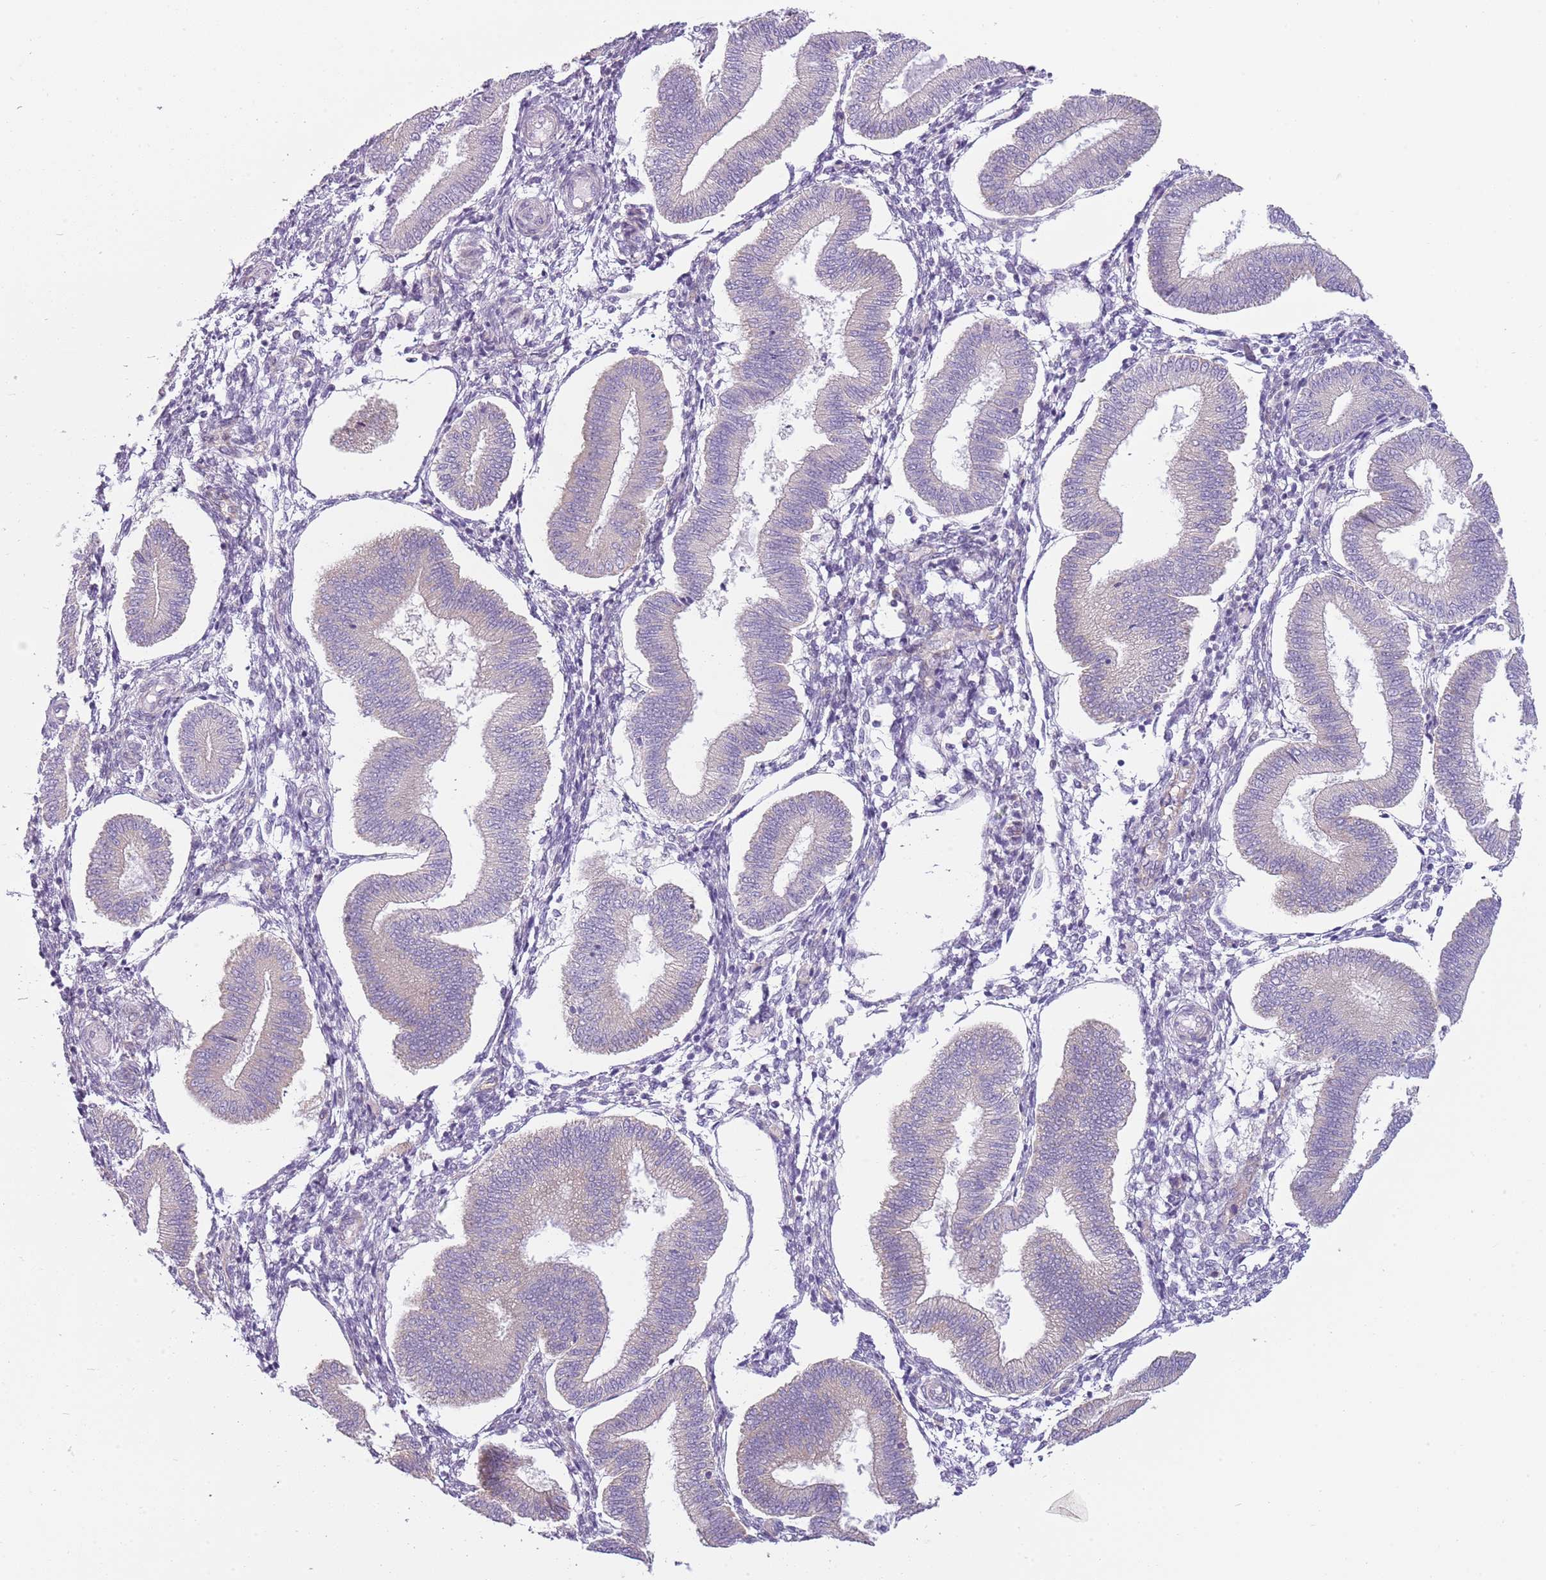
{"staining": {"intensity": "negative", "quantity": "none", "location": "none"}, "tissue": "endometrium", "cell_type": "Cells in endometrial stroma", "image_type": "normal", "snomed": [{"axis": "morphology", "description": "Normal tissue, NOS"}, {"axis": "topography", "description": "Endometrium"}], "caption": "This is an IHC histopathology image of benign human endometrium. There is no staining in cells in endometrial stroma.", "gene": "SNX1", "patient": {"sex": "female", "age": 39}}